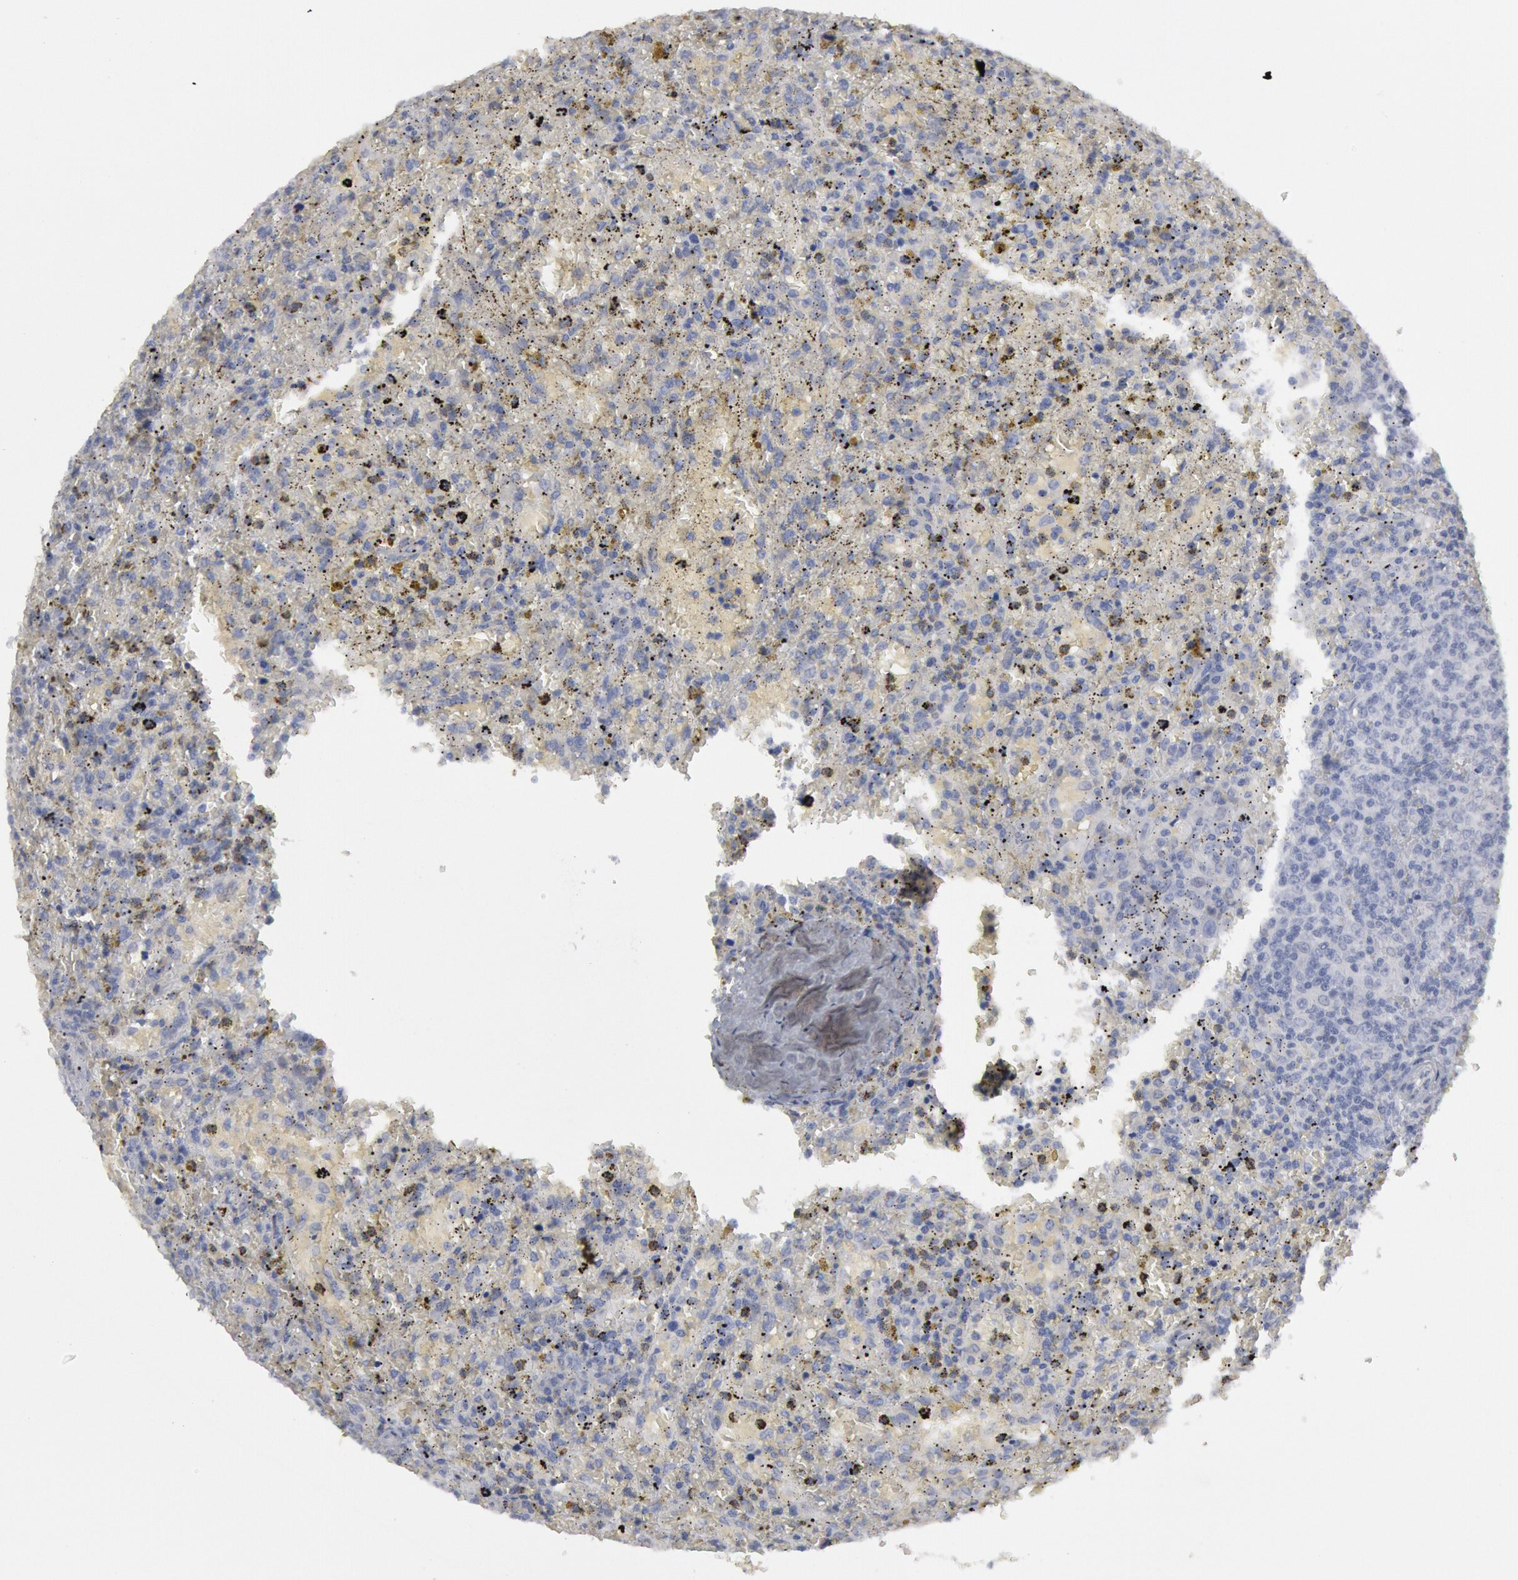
{"staining": {"intensity": "negative", "quantity": "none", "location": "none"}, "tissue": "lymphoma", "cell_type": "Tumor cells", "image_type": "cancer", "snomed": [{"axis": "morphology", "description": "Malignant lymphoma, non-Hodgkin's type, High grade"}, {"axis": "topography", "description": "Spleen"}, {"axis": "topography", "description": "Lymph node"}], "caption": "Immunohistochemistry (IHC) micrograph of neoplastic tissue: high-grade malignant lymphoma, non-Hodgkin's type stained with DAB demonstrates no significant protein staining in tumor cells.", "gene": "DMC1", "patient": {"sex": "female", "age": 70}}